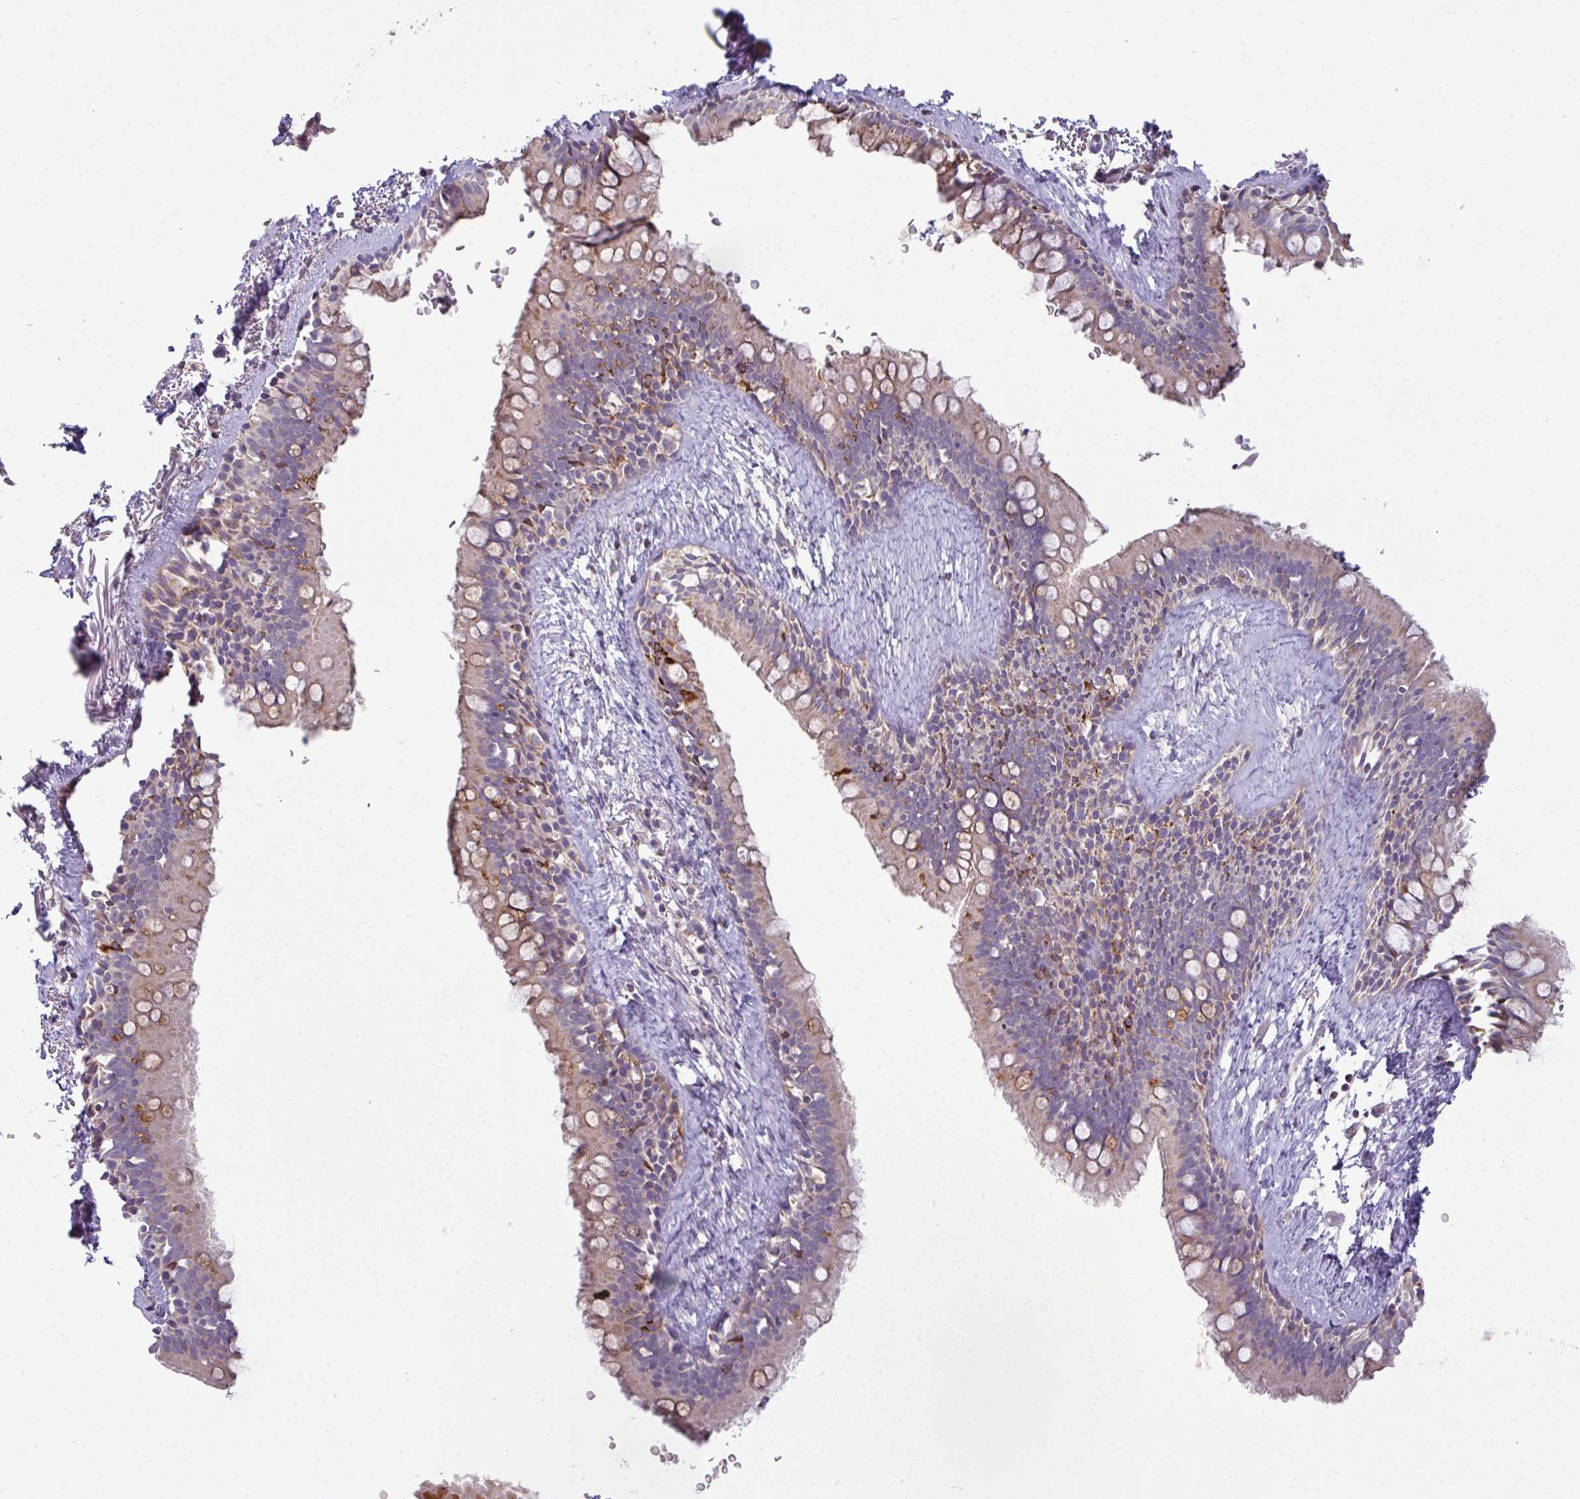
{"staining": {"intensity": "moderate", "quantity": "25%-75%", "location": "cytoplasmic/membranous"}, "tissue": "bronchus", "cell_type": "Respiratory epithelial cells", "image_type": "normal", "snomed": [{"axis": "morphology", "description": "Normal tissue, NOS"}, {"axis": "topography", "description": "Bronchus"}], "caption": "Immunohistochemical staining of benign human bronchus displays 25%-75% levels of moderate cytoplasmic/membranous protein expression in approximately 25%-75% of respiratory epithelial cells.", "gene": "TRAPPC1", "patient": {"sex": "male", "age": 67}}